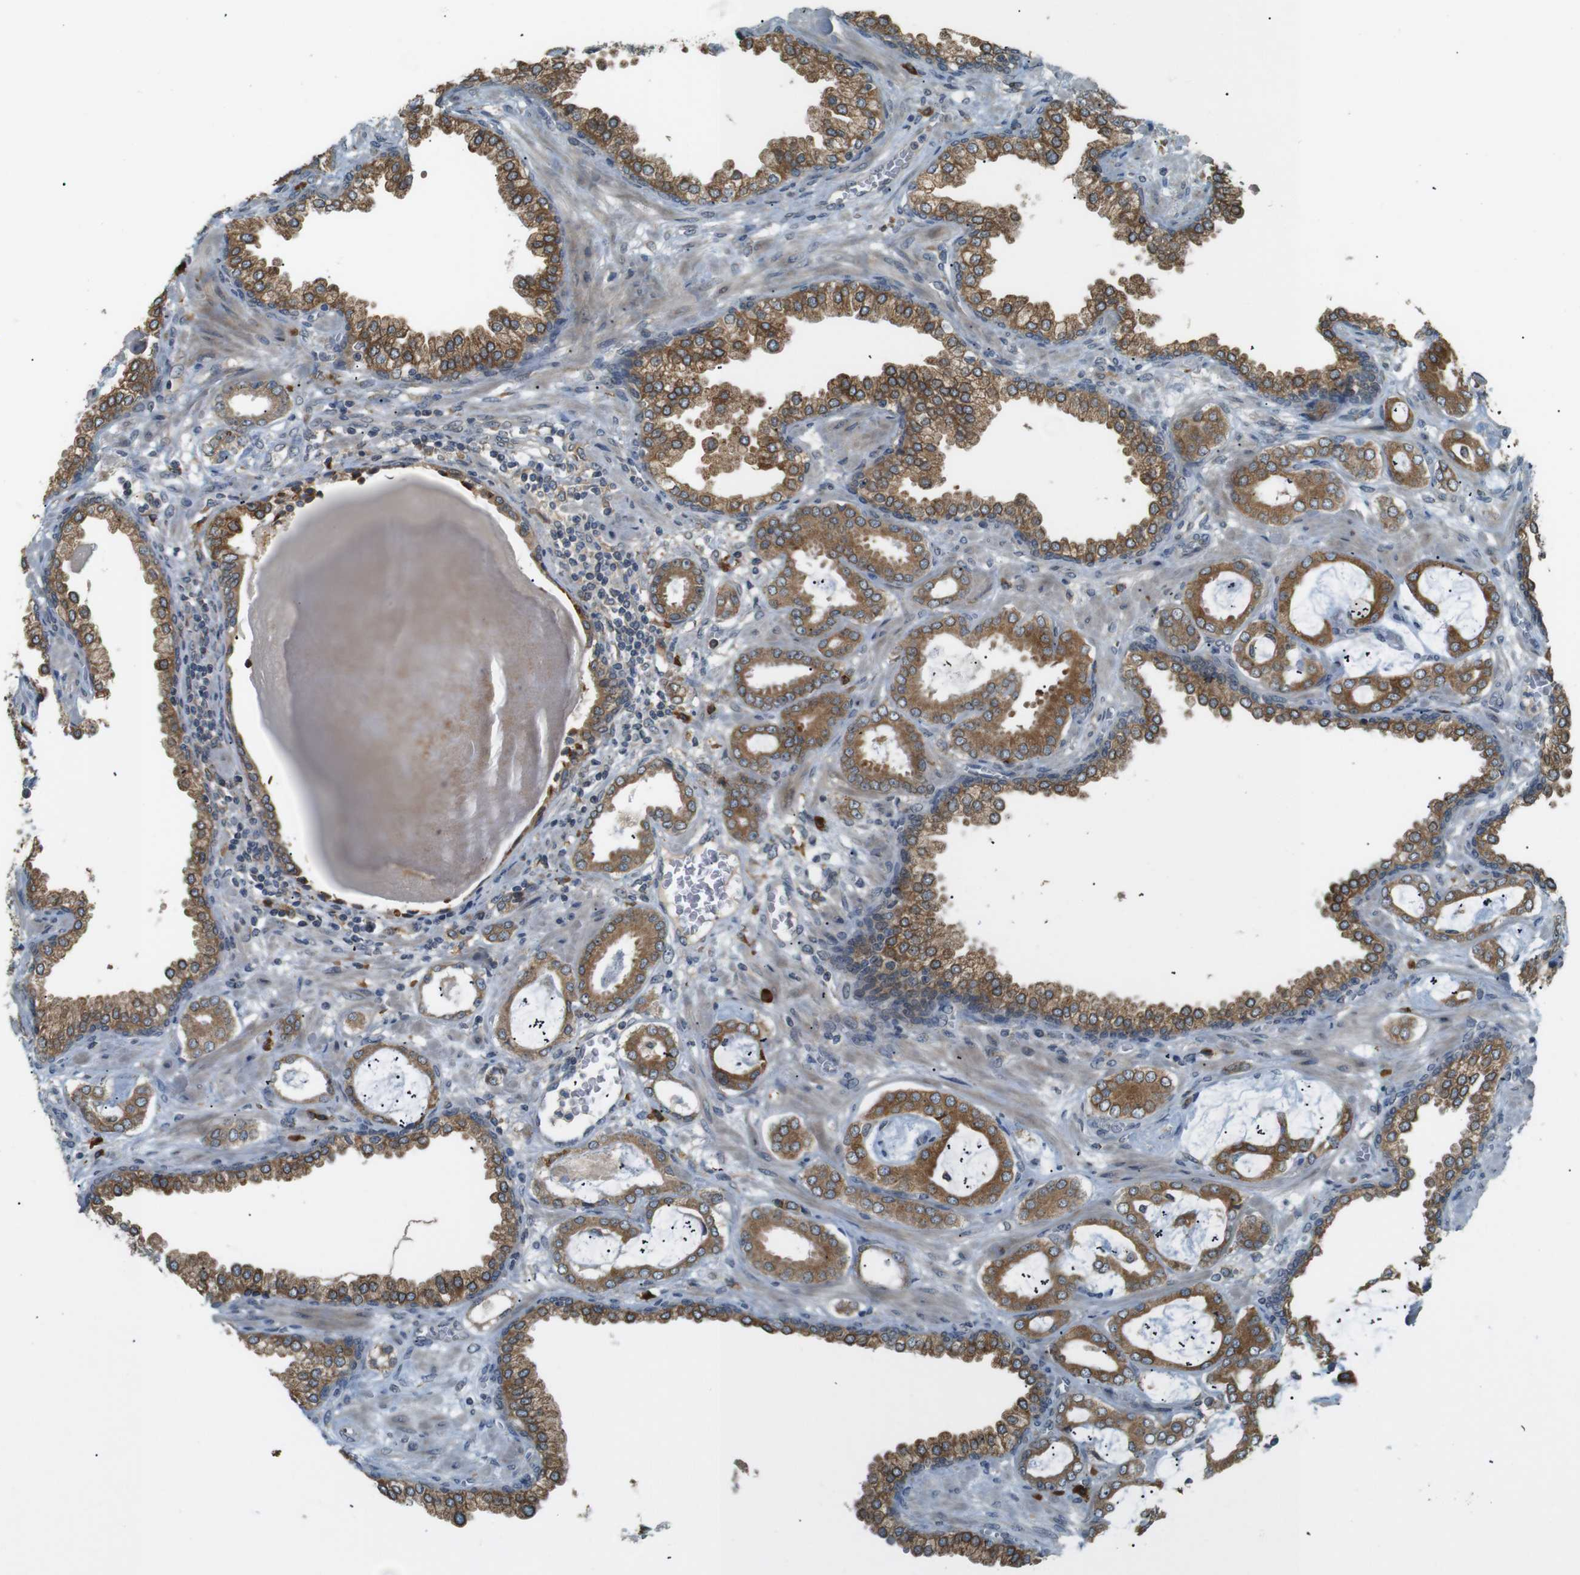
{"staining": {"intensity": "moderate", "quantity": ">75%", "location": "cytoplasmic/membranous"}, "tissue": "prostate cancer", "cell_type": "Tumor cells", "image_type": "cancer", "snomed": [{"axis": "morphology", "description": "Adenocarcinoma, Low grade"}, {"axis": "topography", "description": "Prostate"}], "caption": "The image exhibits staining of prostate adenocarcinoma (low-grade), revealing moderate cytoplasmic/membranous protein expression (brown color) within tumor cells.", "gene": "TMED4", "patient": {"sex": "male", "age": 53}}